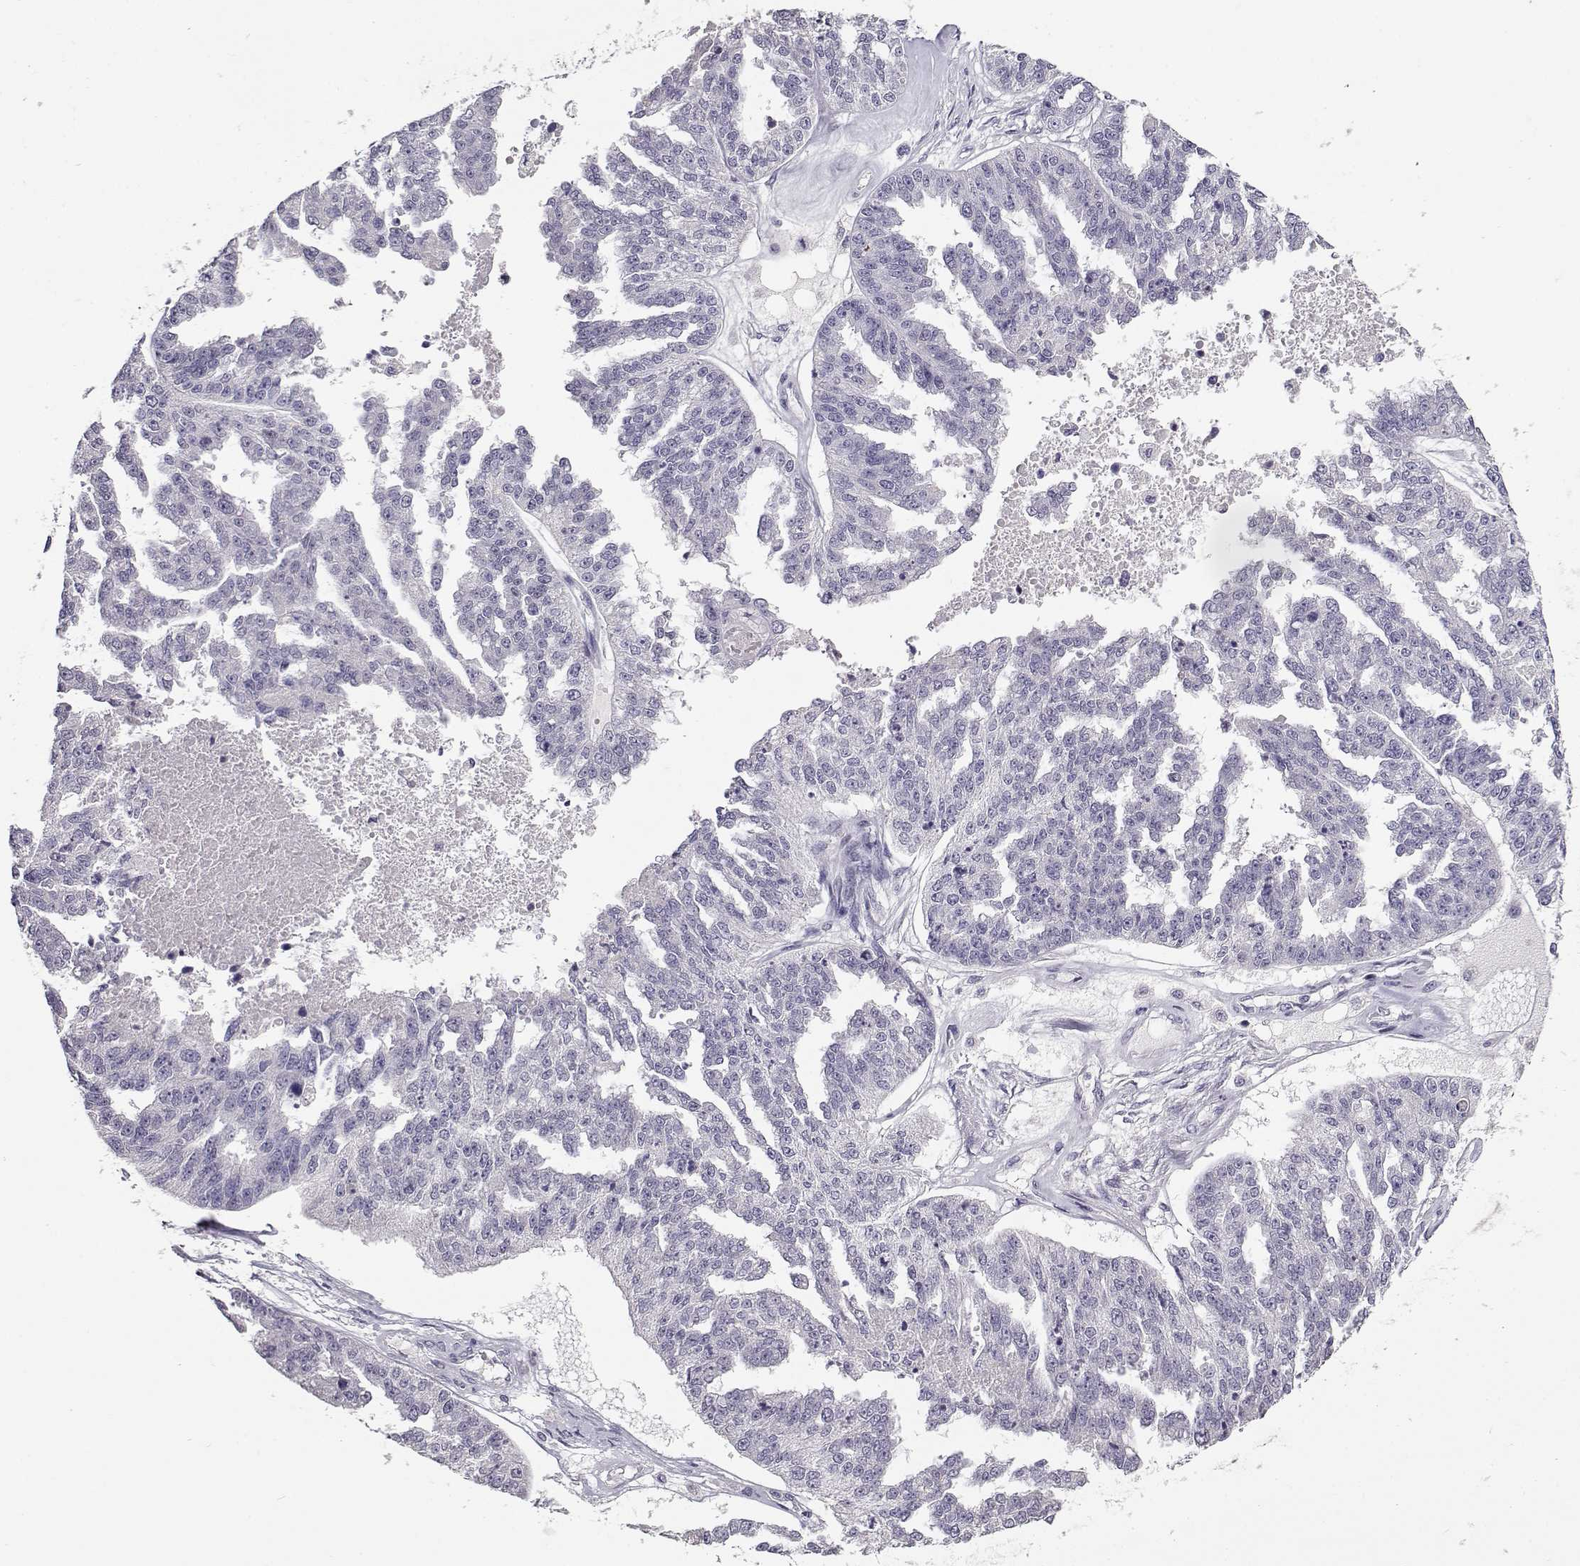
{"staining": {"intensity": "negative", "quantity": "none", "location": "none"}, "tissue": "ovarian cancer", "cell_type": "Tumor cells", "image_type": "cancer", "snomed": [{"axis": "morphology", "description": "Cystadenocarcinoma, serous, NOS"}, {"axis": "topography", "description": "Ovary"}], "caption": "This is an immunohistochemistry histopathology image of serous cystadenocarcinoma (ovarian). There is no positivity in tumor cells.", "gene": "RHOXF2", "patient": {"sex": "female", "age": 58}}